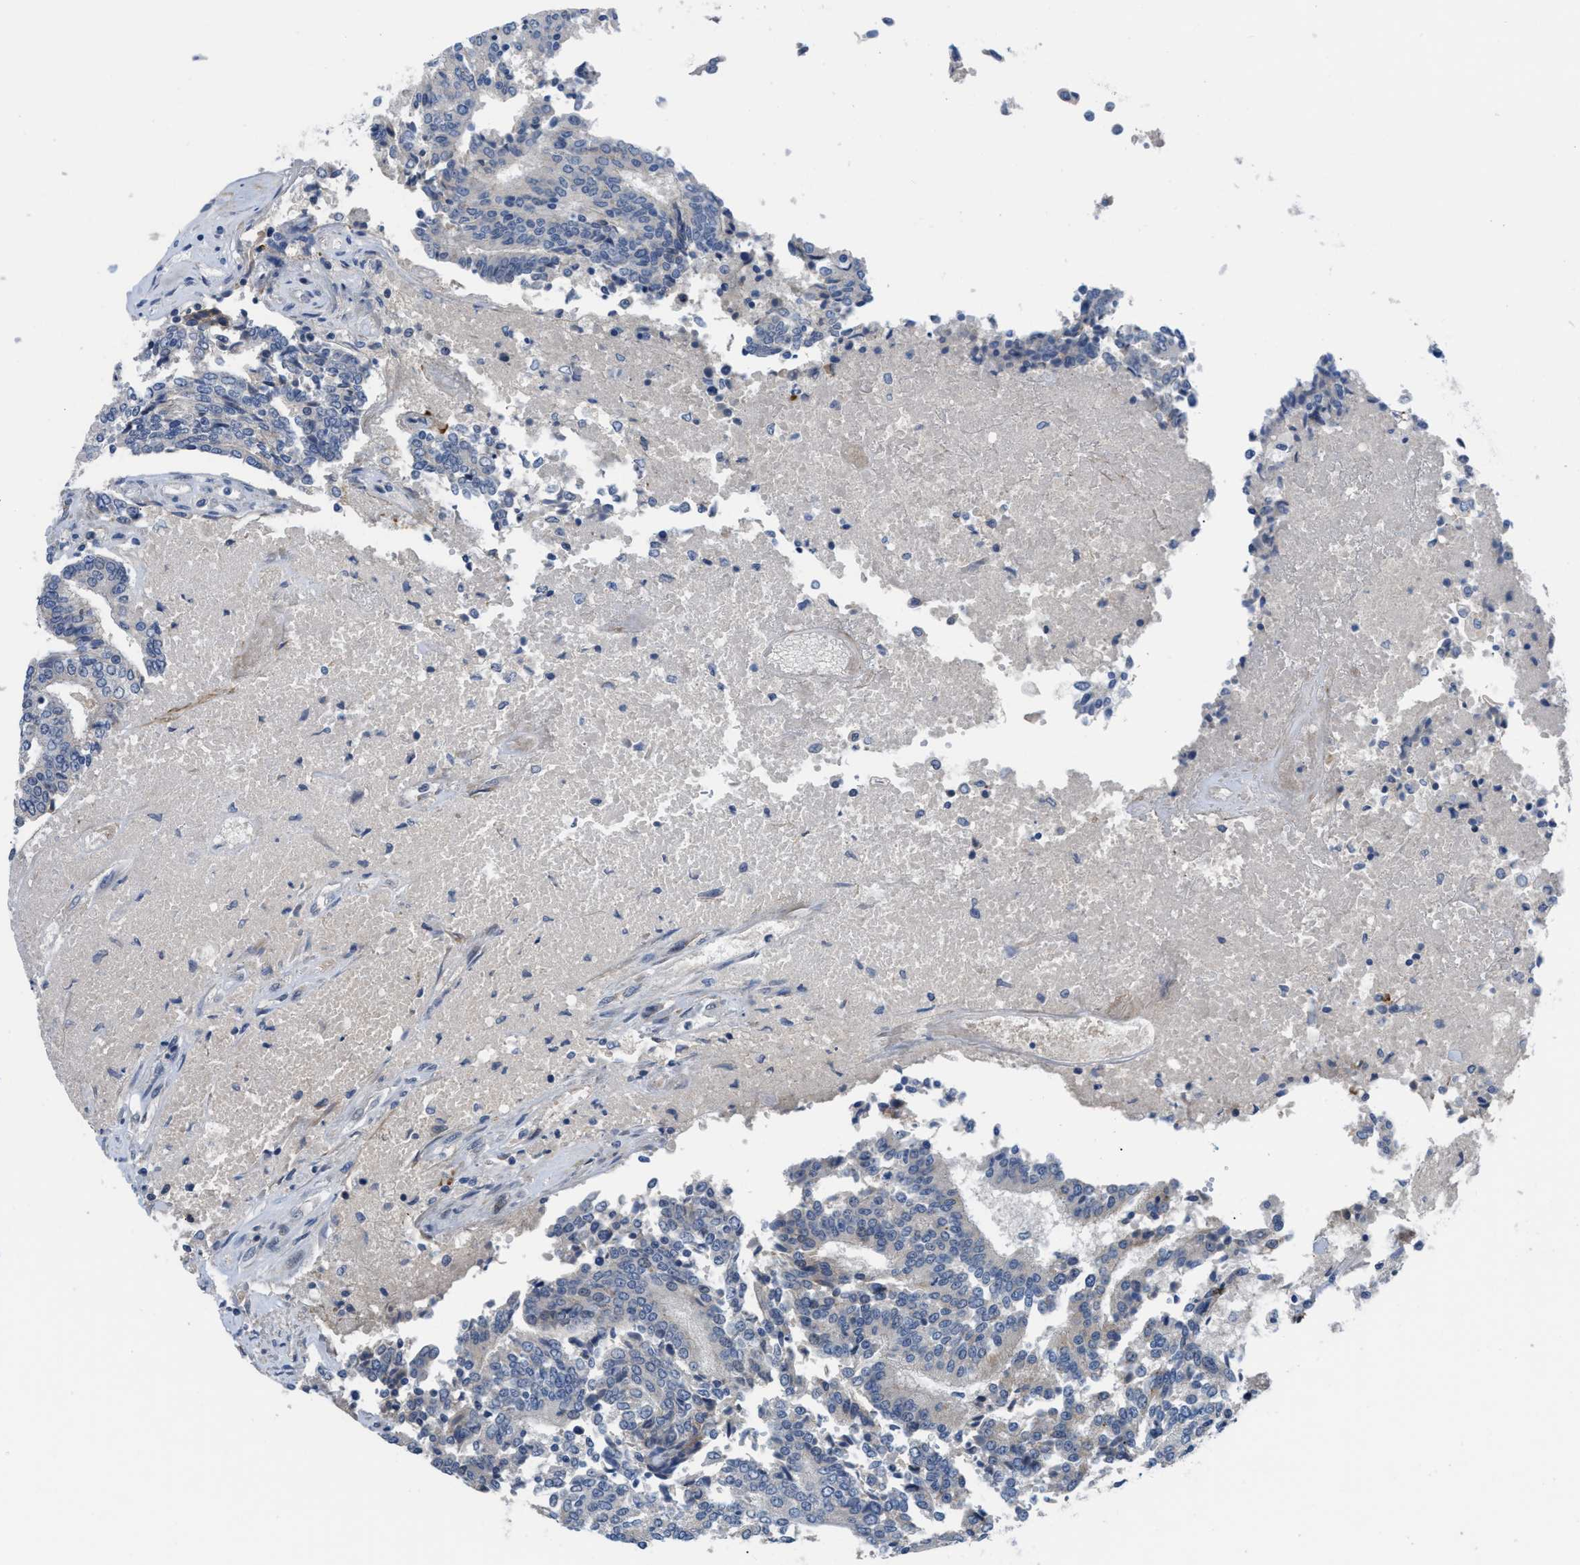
{"staining": {"intensity": "negative", "quantity": "none", "location": "none"}, "tissue": "prostate cancer", "cell_type": "Tumor cells", "image_type": "cancer", "snomed": [{"axis": "morphology", "description": "Normal tissue, NOS"}, {"axis": "morphology", "description": "Adenocarcinoma, High grade"}, {"axis": "topography", "description": "Prostate"}, {"axis": "topography", "description": "Seminal veicle"}], "caption": "A photomicrograph of human prostate cancer (high-grade adenocarcinoma) is negative for staining in tumor cells.", "gene": "OR9K2", "patient": {"sex": "male", "age": 55}}